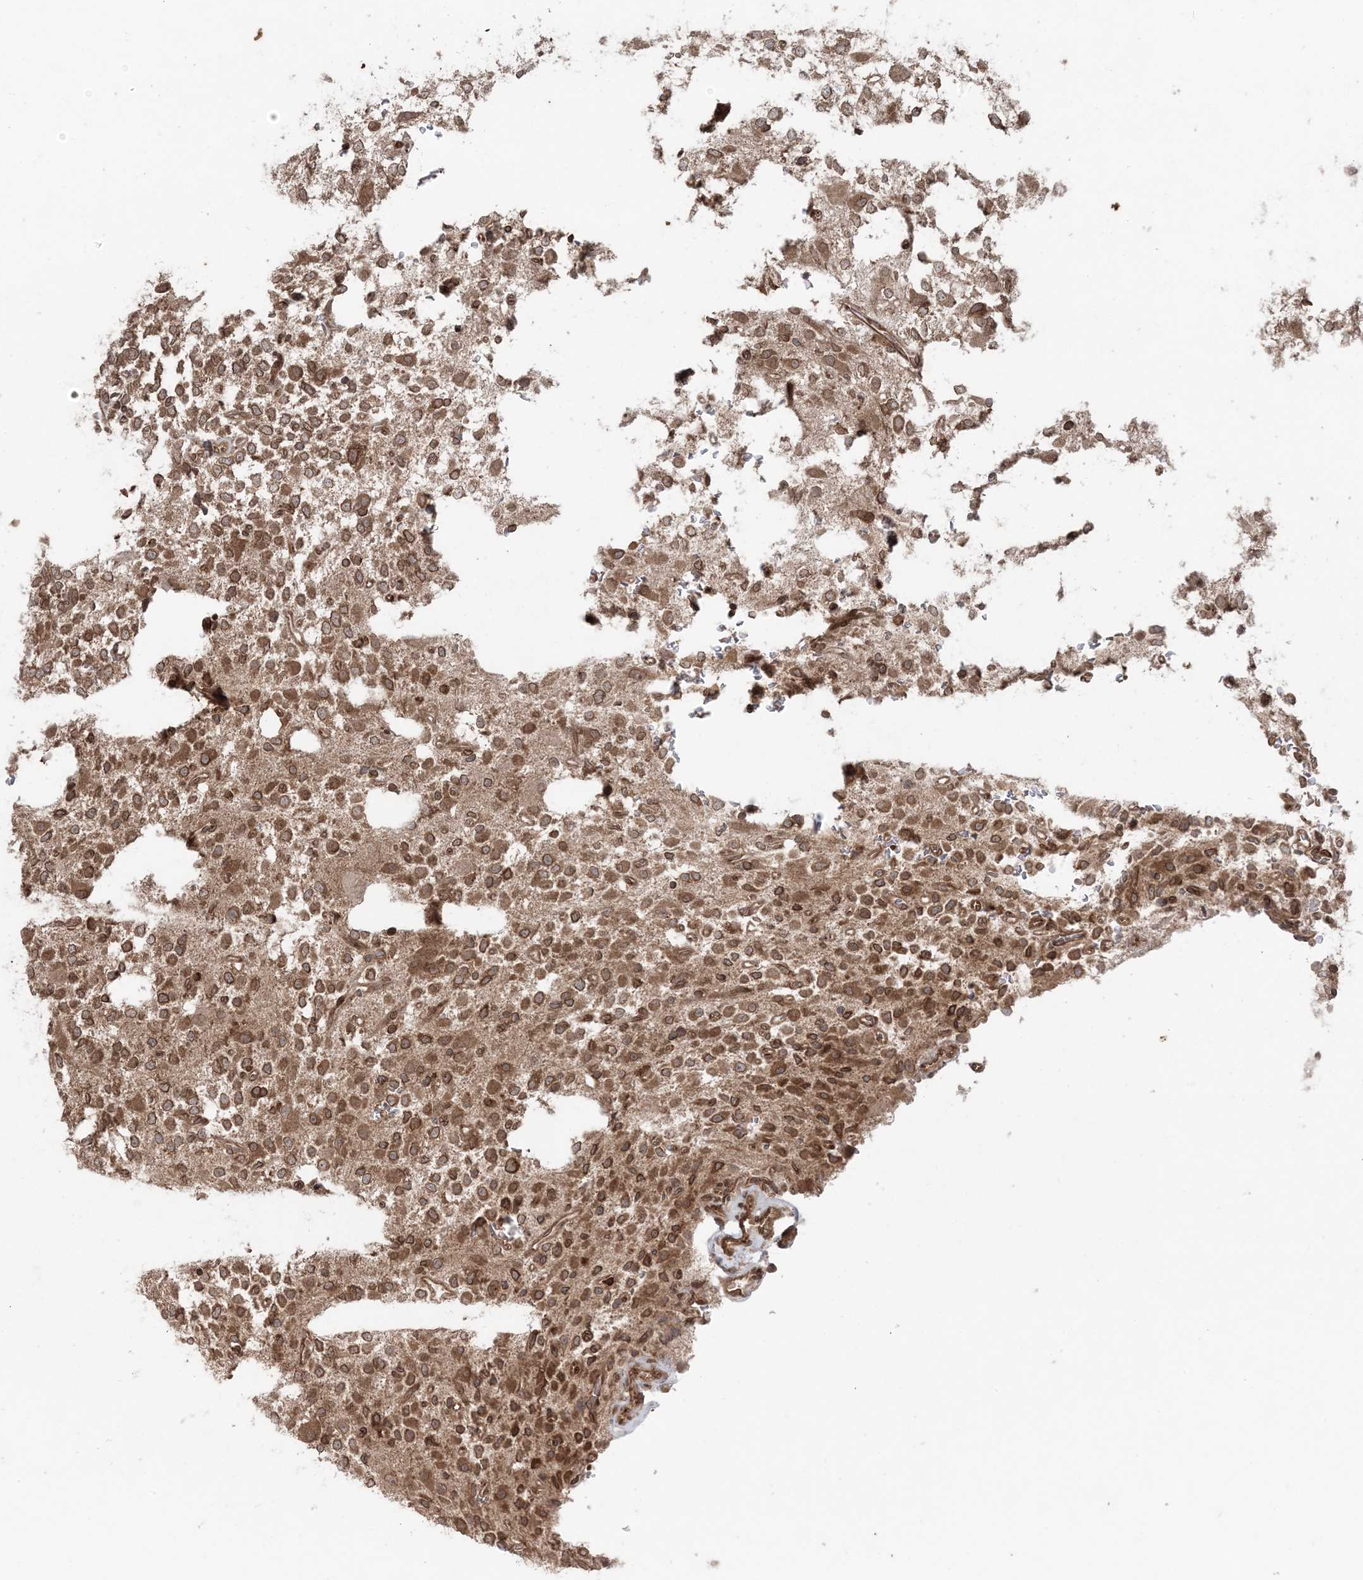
{"staining": {"intensity": "moderate", "quantity": ">75%", "location": "cytoplasmic/membranous,nuclear"}, "tissue": "glioma", "cell_type": "Tumor cells", "image_type": "cancer", "snomed": [{"axis": "morphology", "description": "Glioma, malignant, High grade"}, {"axis": "topography", "description": "Brain"}], "caption": "Immunohistochemistry (IHC) of human malignant glioma (high-grade) demonstrates medium levels of moderate cytoplasmic/membranous and nuclear positivity in about >75% of tumor cells.", "gene": "DDX19B", "patient": {"sex": "female", "age": 62}}